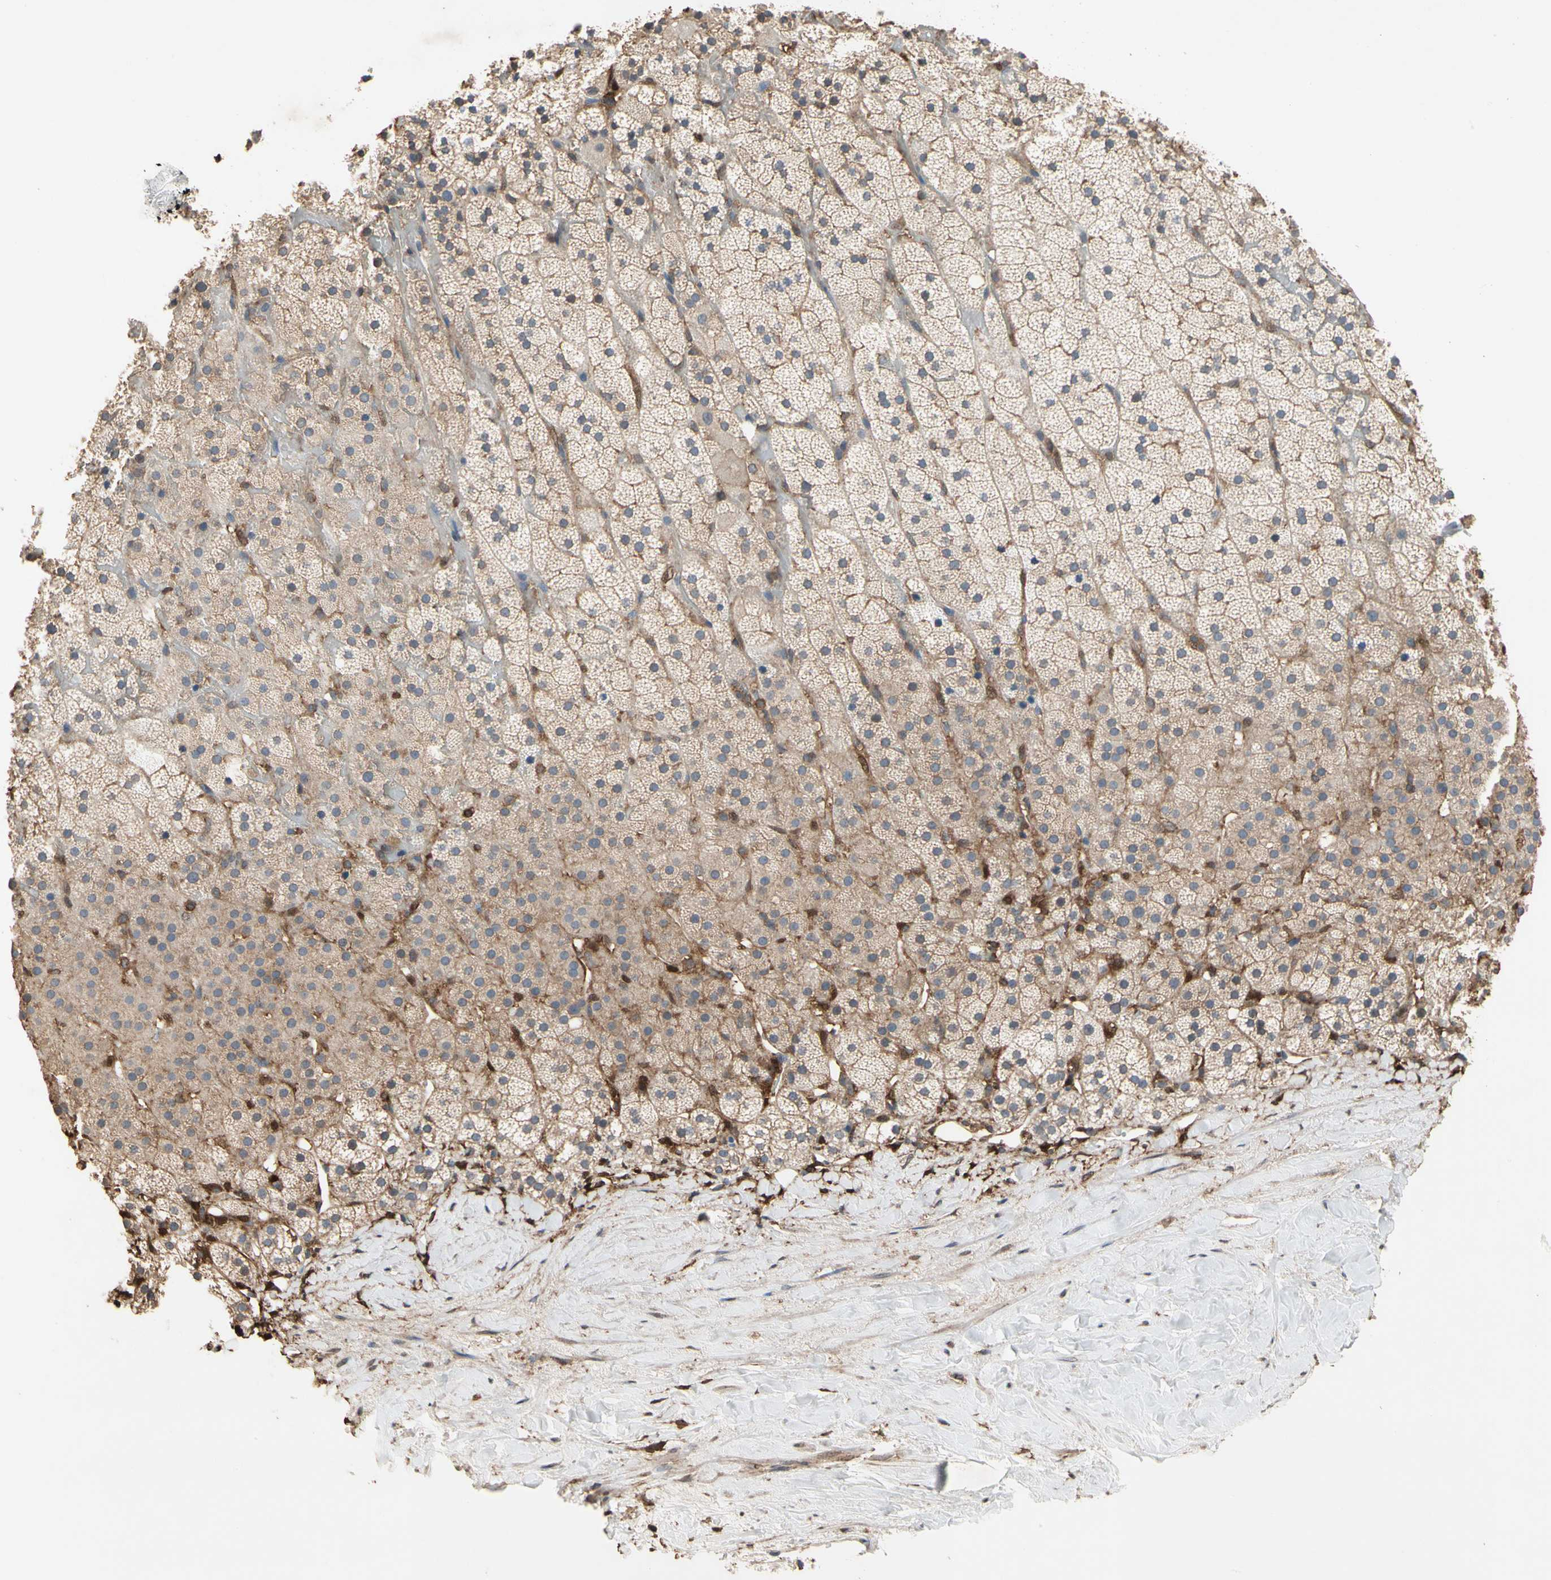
{"staining": {"intensity": "weak", "quantity": ">75%", "location": "cytoplasmic/membranous"}, "tissue": "adrenal gland", "cell_type": "Glandular cells", "image_type": "normal", "snomed": [{"axis": "morphology", "description": "Normal tissue, NOS"}, {"axis": "topography", "description": "Adrenal gland"}], "caption": "Immunohistochemistry (IHC) histopathology image of normal adrenal gland stained for a protein (brown), which shows low levels of weak cytoplasmic/membranous positivity in approximately >75% of glandular cells.", "gene": "MAP3K10", "patient": {"sex": "male", "age": 35}}